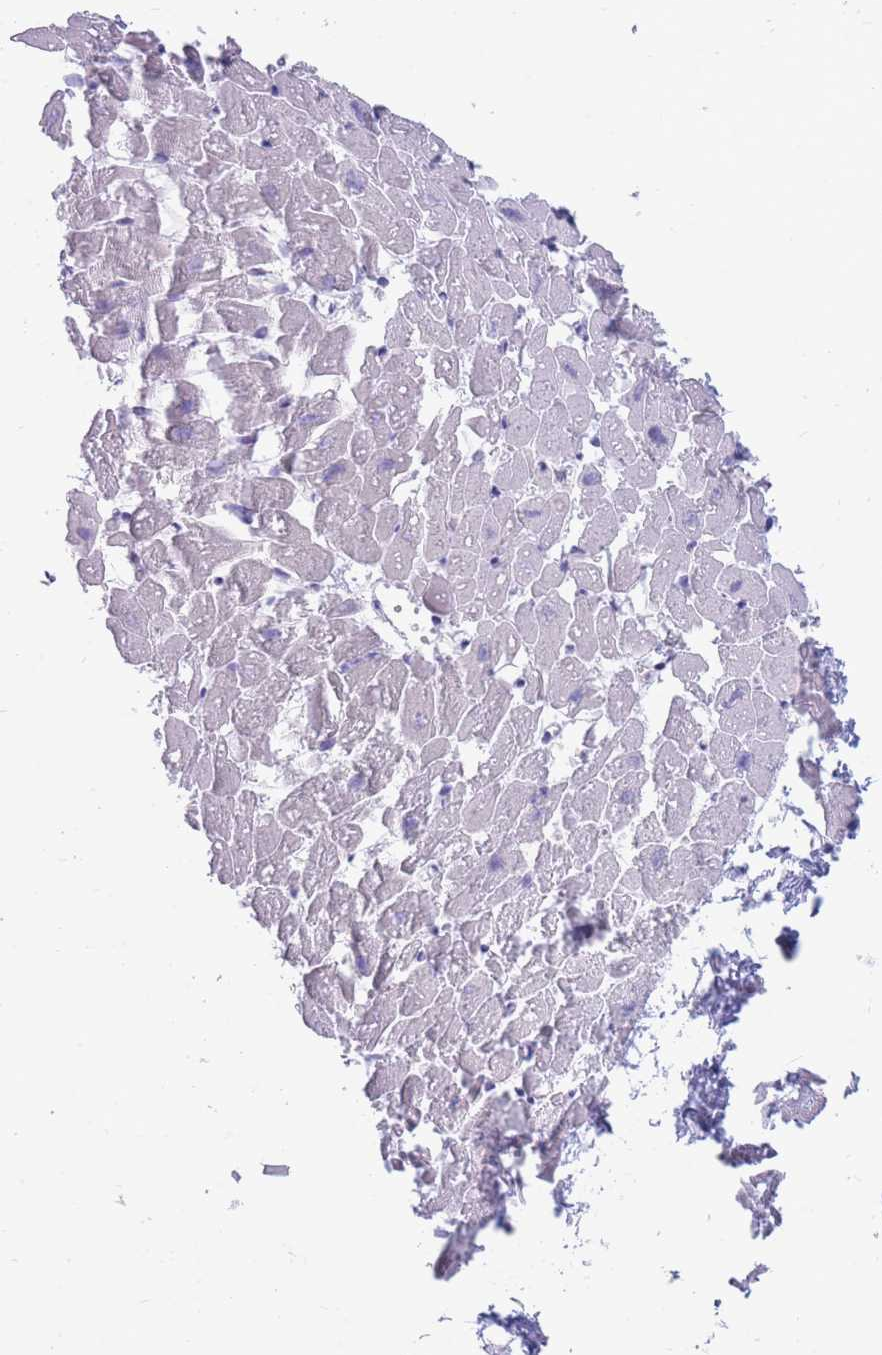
{"staining": {"intensity": "negative", "quantity": "none", "location": "none"}, "tissue": "heart muscle", "cell_type": "Cardiomyocytes", "image_type": "normal", "snomed": [{"axis": "morphology", "description": "Normal tissue, NOS"}, {"axis": "topography", "description": "Heart"}], "caption": "Immunohistochemical staining of unremarkable human heart muscle demonstrates no significant positivity in cardiomyocytes. Nuclei are stained in blue.", "gene": "MTSS2", "patient": {"sex": "female", "age": 64}}